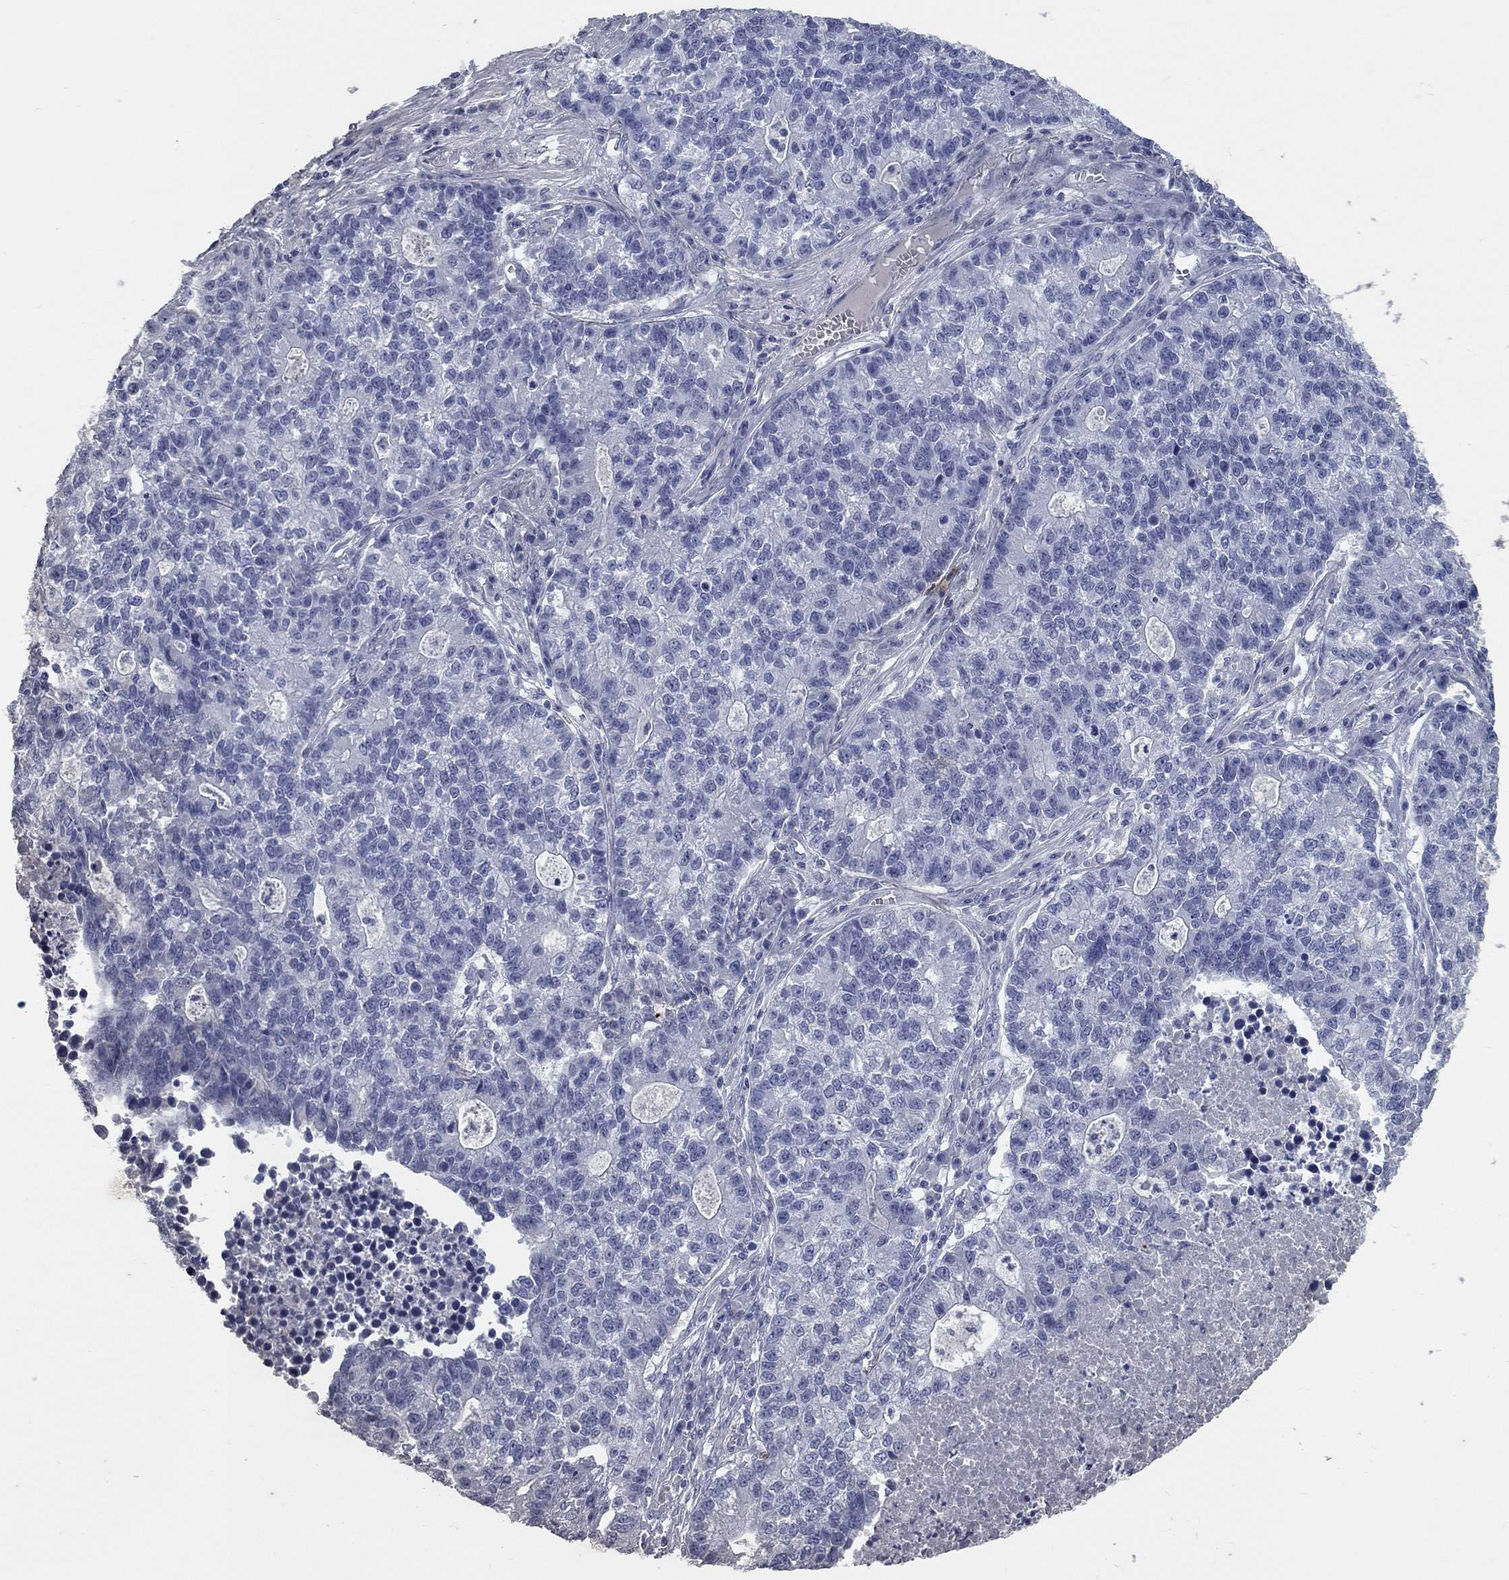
{"staining": {"intensity": "negative", "quantity": "none", "location": "none"}, "tissue": "lung cancer", "cell_type": "Tumor cells", "image_type": "cancer", "snomed": [{"axis": "morphology", "description": "Adenocarcinoma, NOS"}, {"axis": "topography", "description": "Lung"}], "caption": "An IHC histopathology image of lung adenocarcinoma is shown. There is no staining in tumor cells of lung adenocarcinoma.", "gene": "SYT12", "patient": {"sex": "male", "age": 57}}